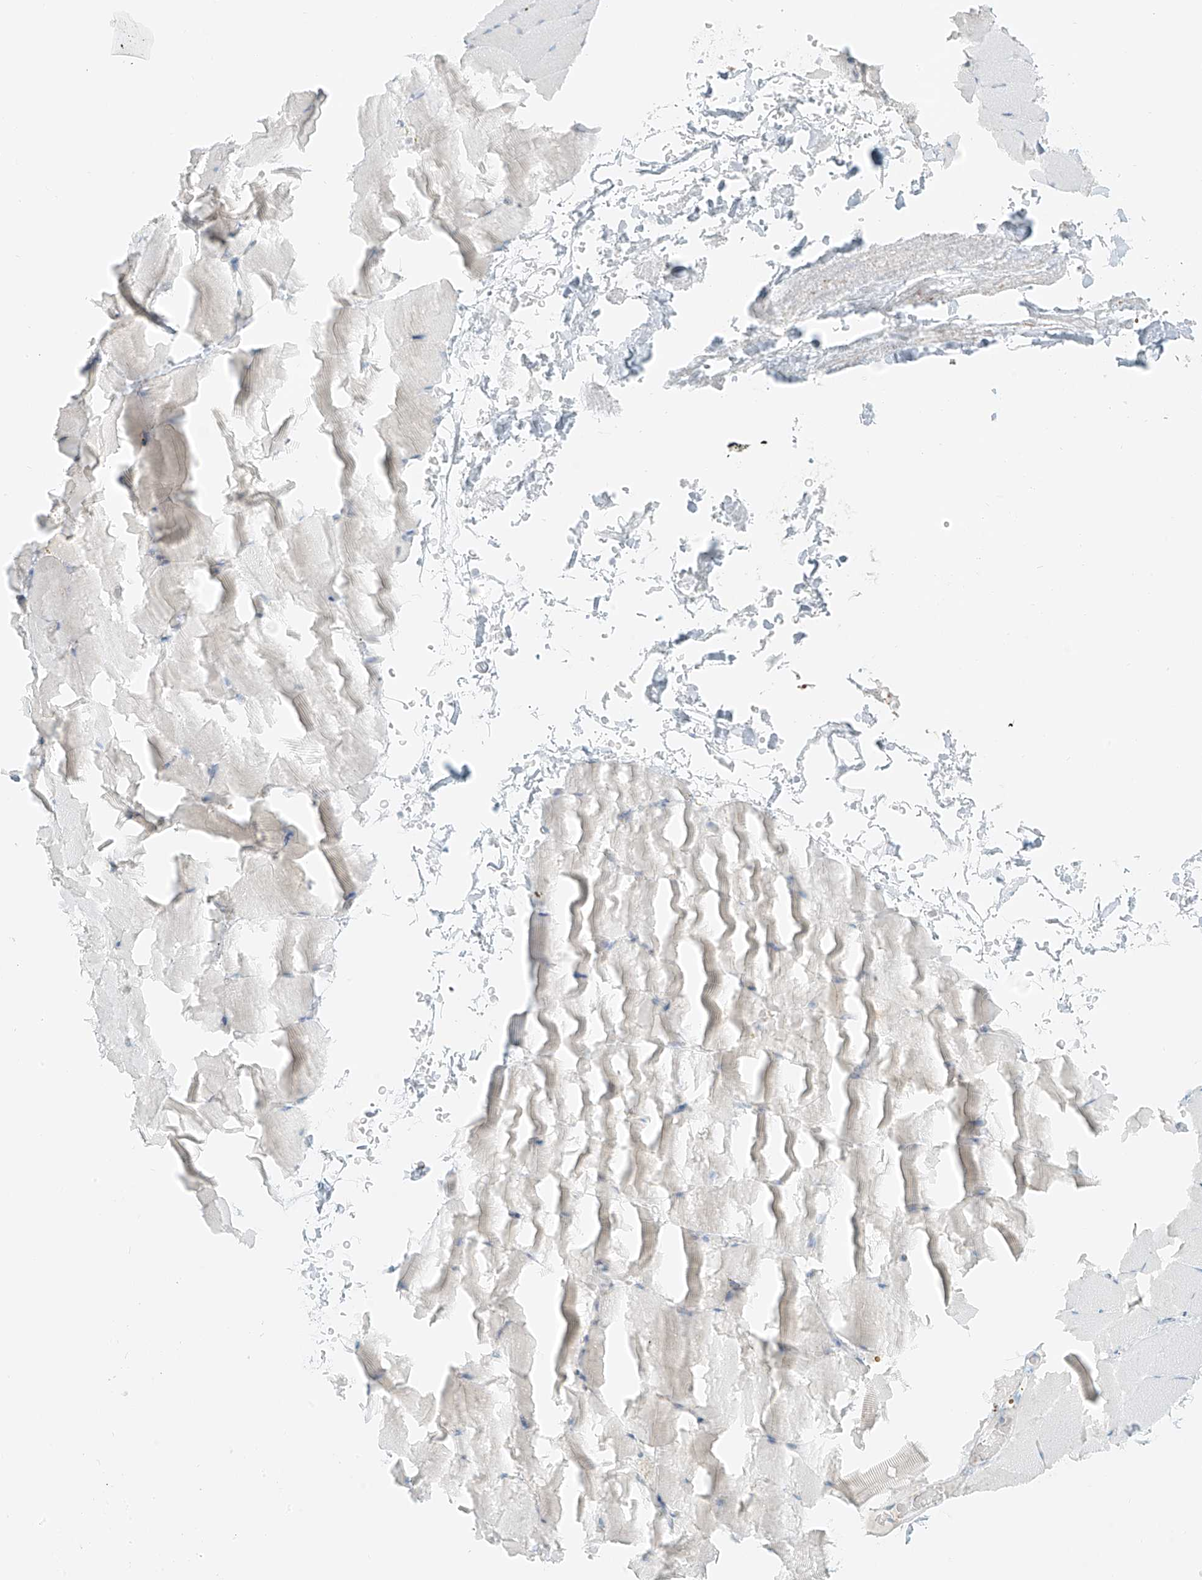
{"staining": {"intensity": "negative", "quantity": "none", "location": "none"}, "tissue": "skeletal muscle", "cell_type": "Myocytes", "image_type": "normal", "snomed": [{"axis": "morphology", "description": "Normal tissue, NOS"}, {"axis": "topography", "description": "Skeletal muscle"}, {"axis": "topography", "description": "Parathyroid gland"}], "caption": "This is an immunohistochemistry histopathology image of normal skeletal muscle. There is no expression in myocytes.", "gene": "SMCP", "patient": {"sex": "female", "age": 37}}